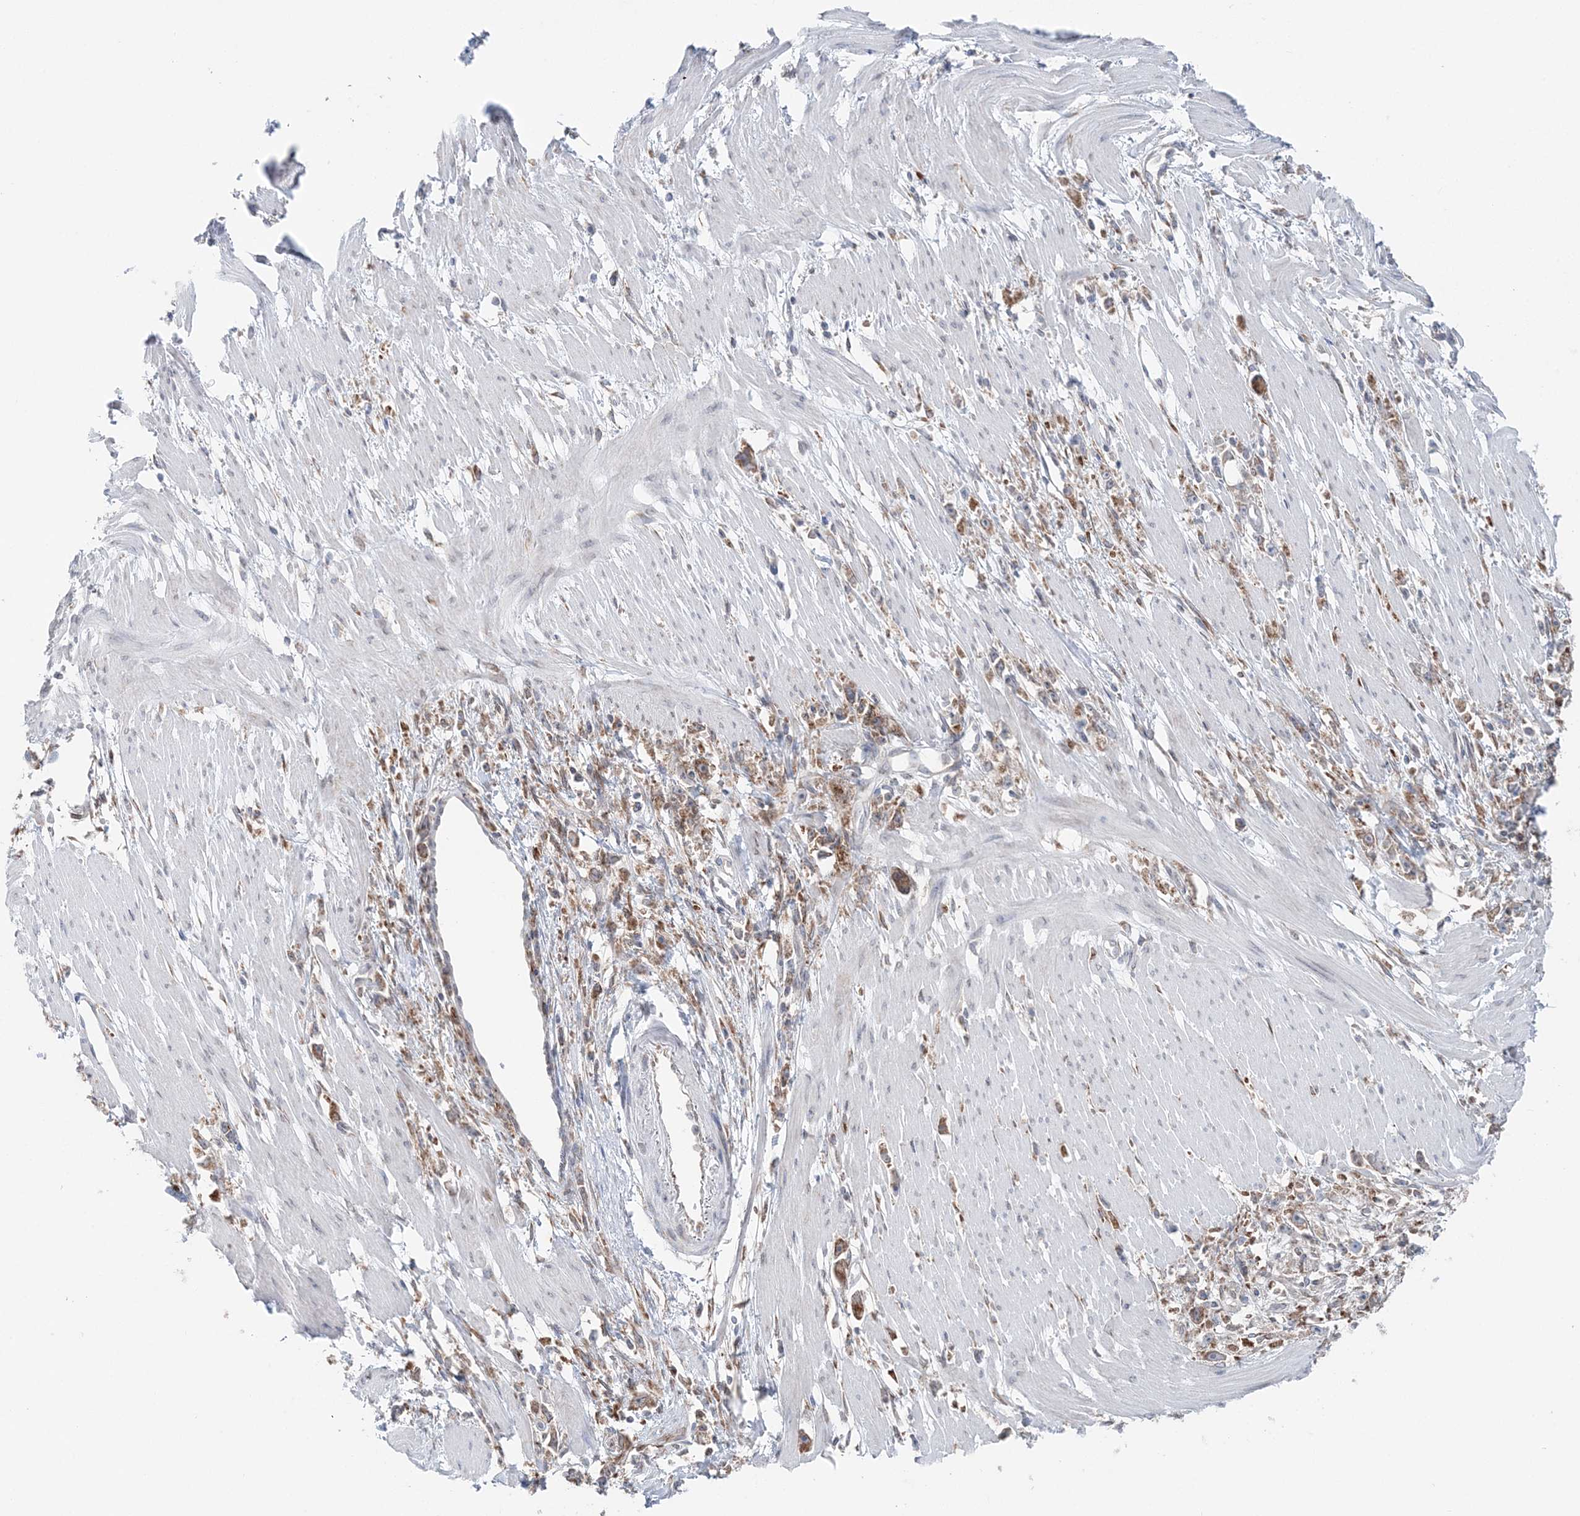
{"staining": {"intensity": "moderate", "quantity": ">75%", "location": "cytoplasmic/membranous"}, "tissue": "stomach cancer", "cell_type": "Tumor cells", "image_type": "cancer", "snomed": [{"axis": "morphology", "description": "Adenocarcinoma, NOS"}, {"axis": "topography", "description": "Stomach"}], "caption": "Protein expression analysis of human adenocarcinoma (stomach) reveals moderate cytoplasmic/membranous expression in about >75% of tumor cells.", "gene": "TMED10", "patient": {"sex": "female", "age": 59}}